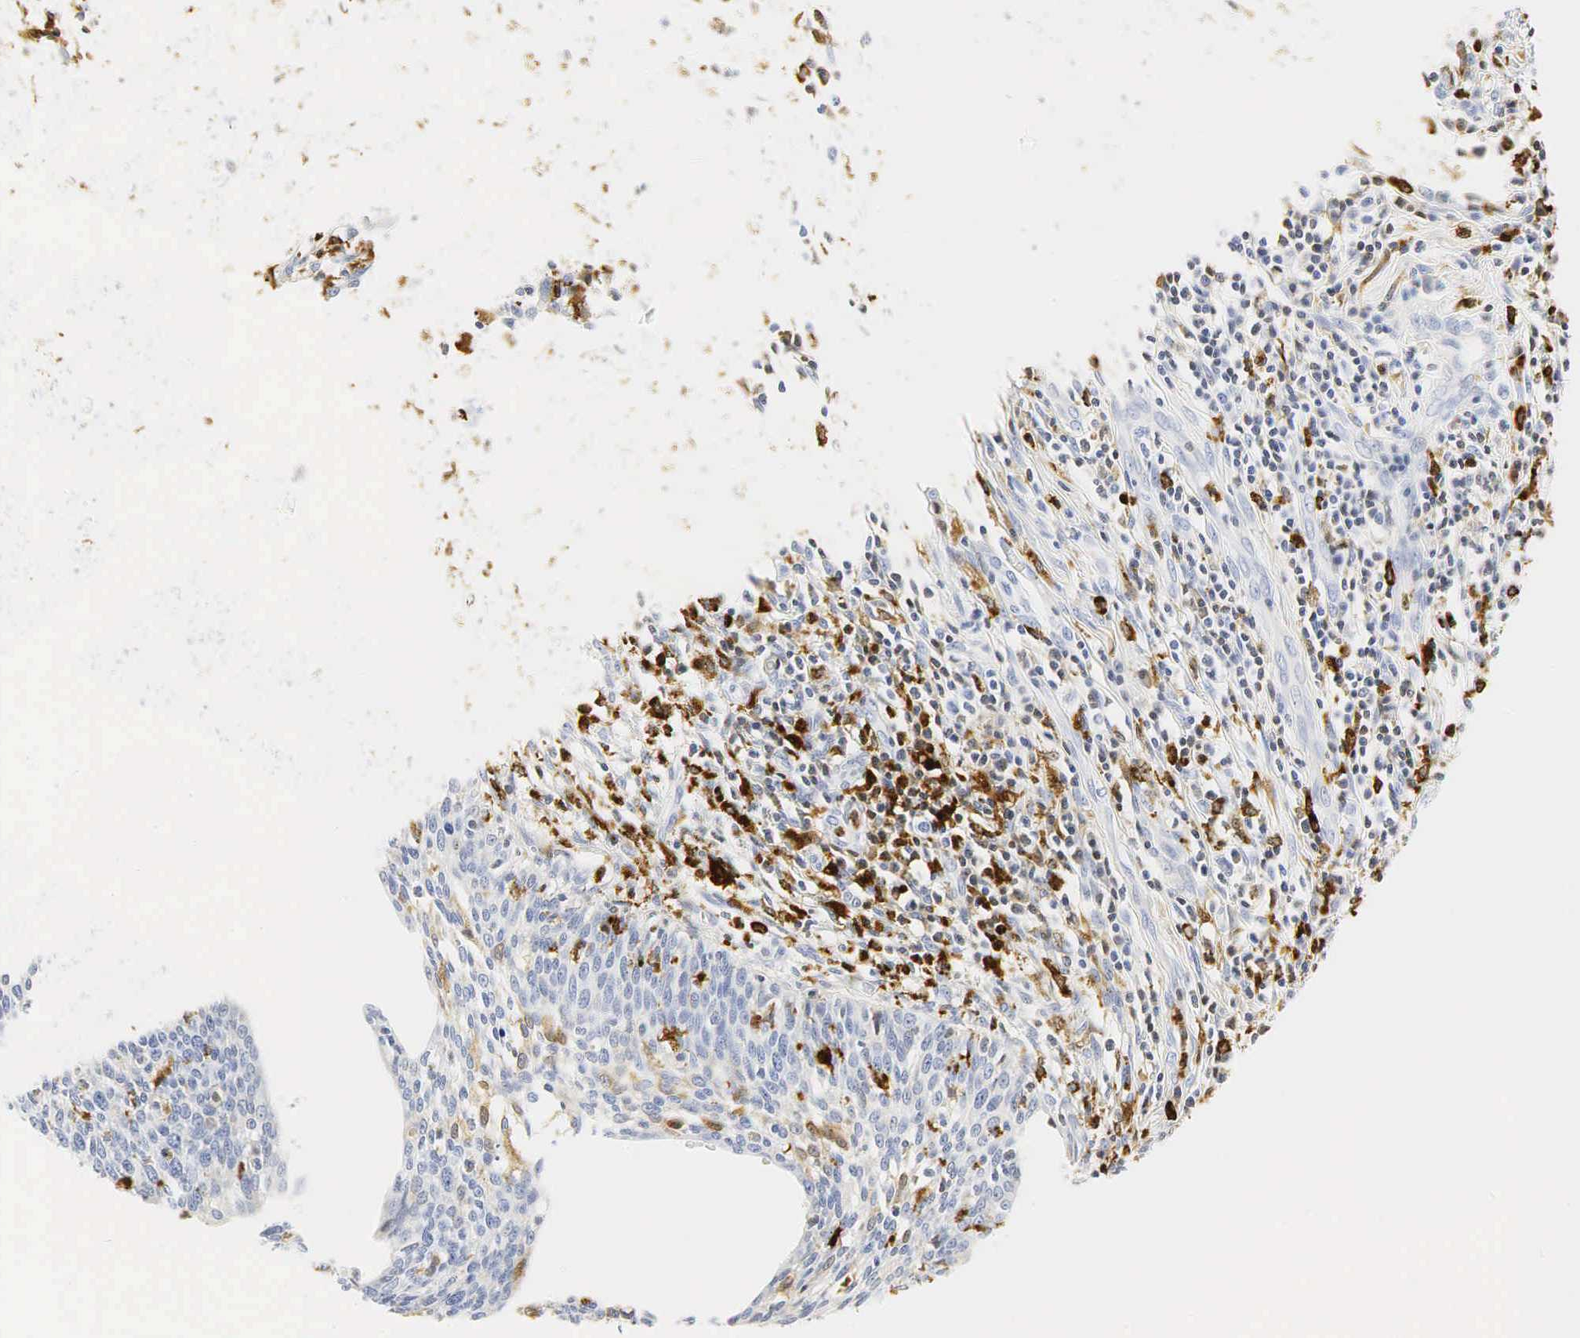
{"staining": {"intensity": "negative", "quantity": "none", "location": "none"}, "tissue": "cervical cancer", "cell_type": "Tumor cells", "image_type": "cancer", "snomed": [{"axis": "morphology", "description": "Squamous cell carcinoma, NOS"}, {"axis": "topography", "description": "Cervix"}], "caption": "Immunohistochemistry of cervical squamous cell carcinoma displays no positivity in tumor cells.", "gene": "LYZ", "patient": {"sex": "female", "age": 41}}